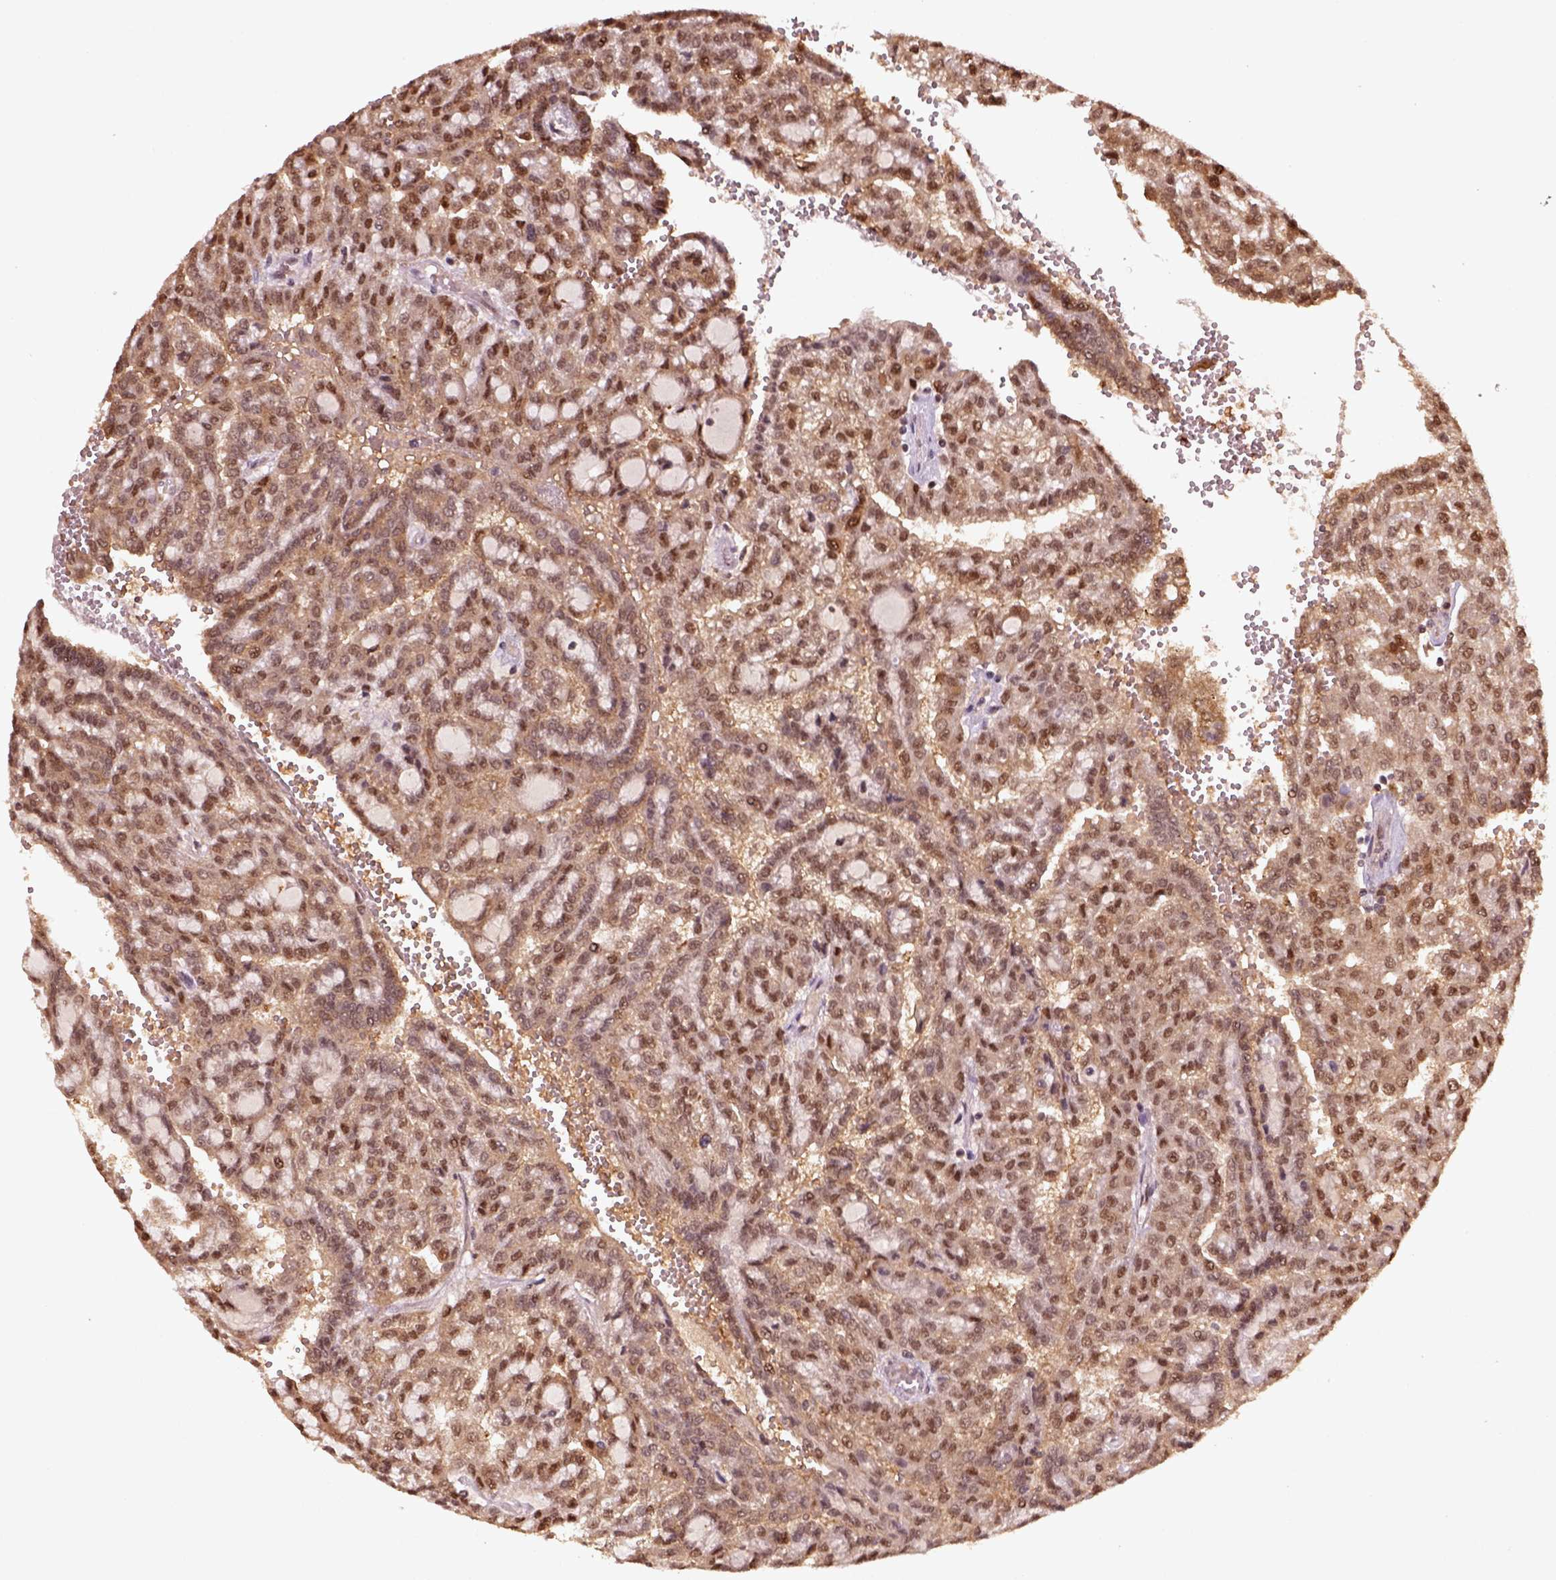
{"staining": {"intensity": "moderate", "quantity": ">75%", "location": "cytoplasmic/membranous,nuclear"}, "tissue": "renal cancer", "cell_type": "Tumor cells", "image_type": "cancer", "snomed": [{"axis": "morphology", "description": "Adenocarcinoma, NOS"}, {"axis": "topography", "description": "Kidney"}], "caption": "The photomicrograph shows immunohistochemical staining of renal adenocarcinoma. There is moderate cytoplasmic/membranous and nuclear positivity is seen in about >75% of tumor cells.", "gene": "GOT1", "patient": {"sex": "male", "age": 63}}